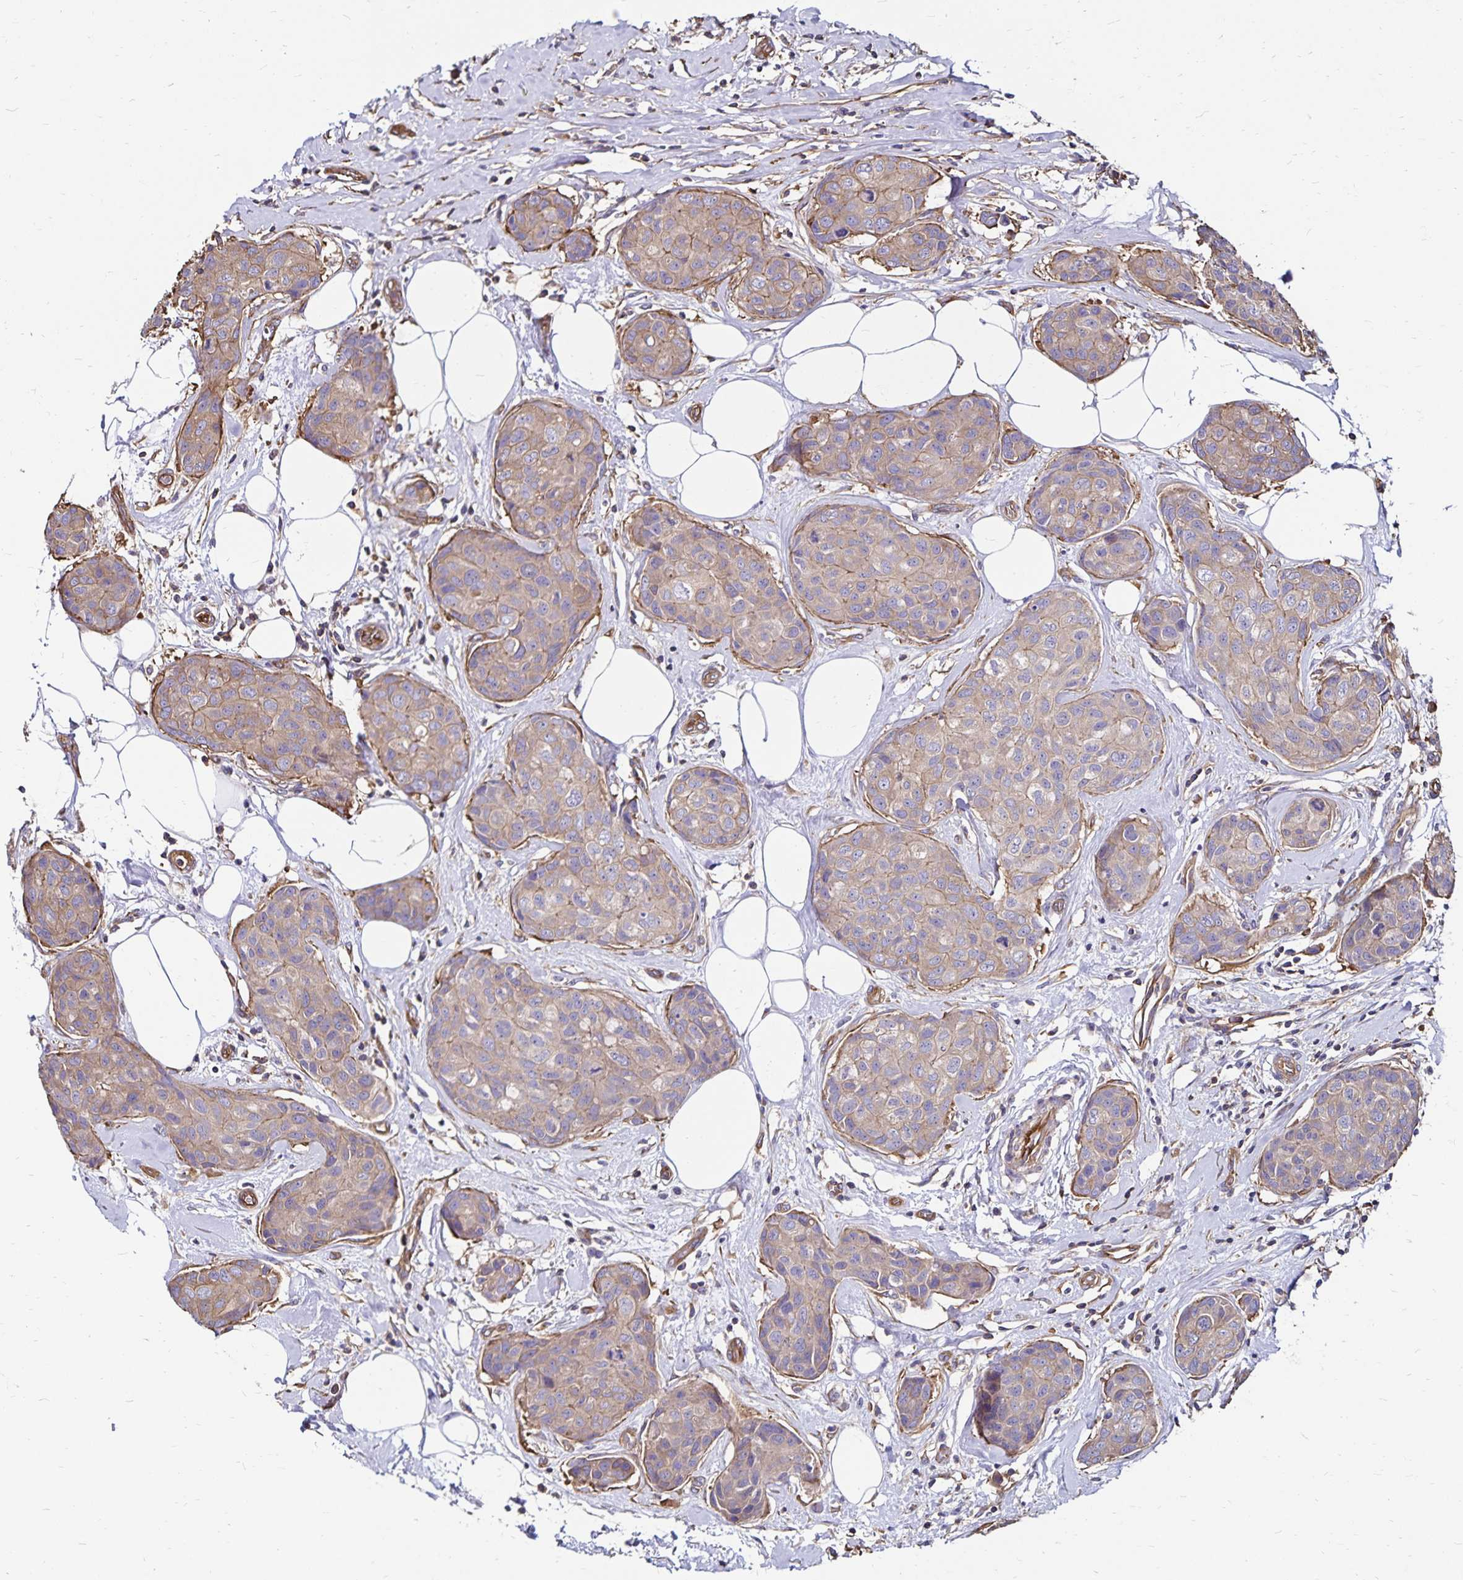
{"staining": {"intensity": "weak", "quantity": "25%-75%", "location": "cytoplasmic/membranous"}, "tissue": "breast cancer", "cell_type": "Tumor cells", "image_type": "cancer", "snomed": [{"axis": "morphology", "description": "Duct carcinoma"}, {"axis": "topography", "description": "Breast"}], "caption": "An image of human breast cancer (infiltrating ductal carcinoma) stained for a protein shows weak cytoplasmic/membranous brown staining in tumor cells. The staining was performed using DAB (3,3'-diaminobenzidine) to visualize the protein expression in brown, while the nuclei were stained in blue with hematoxylin (Magnification: 20x).", "gene": "RPRML", "patient": {"sex": "female", "age": 80}}